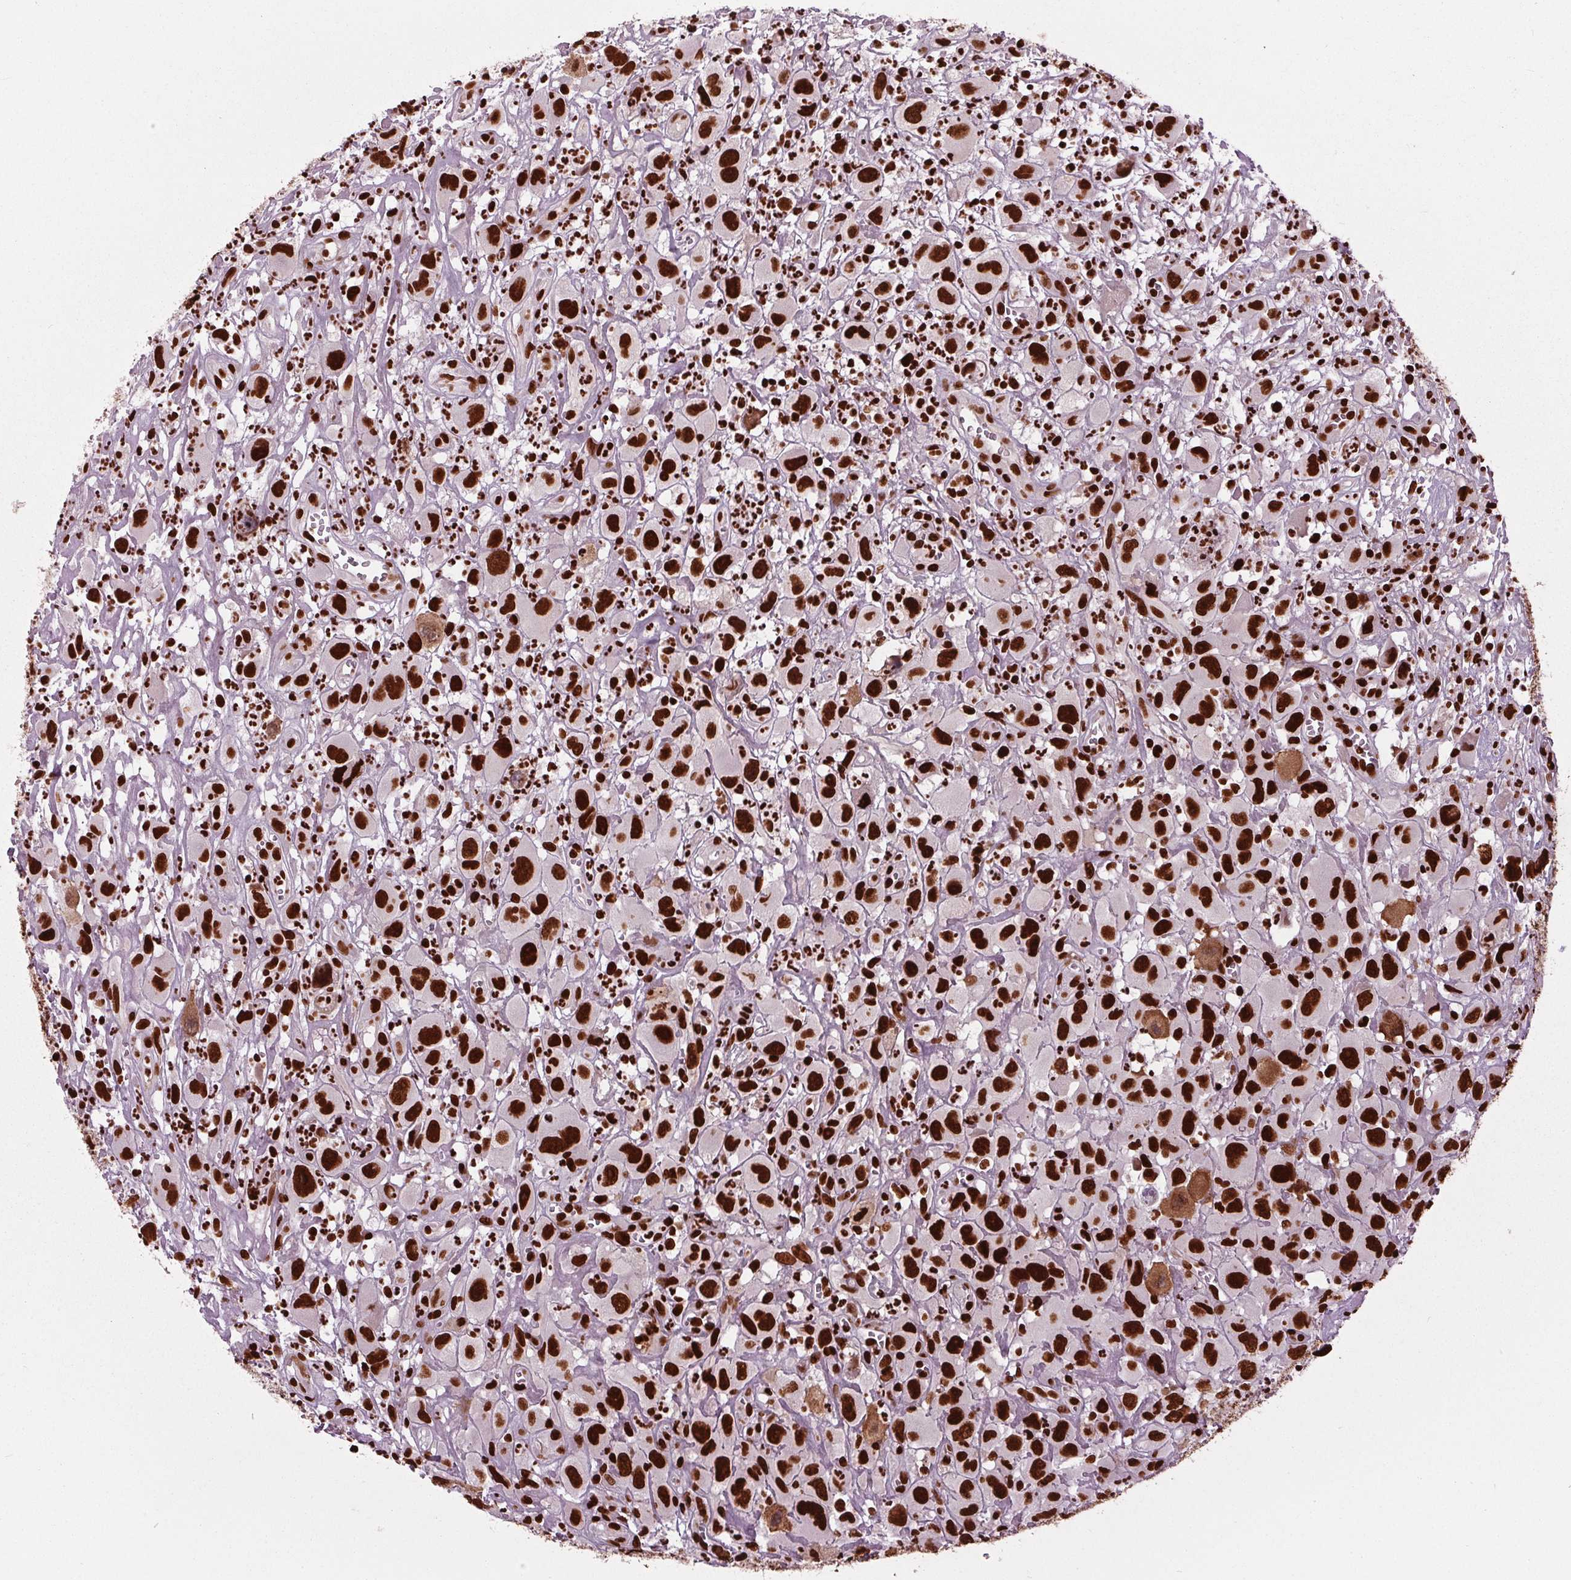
{"staining": {"intensity": "strong", "quantity": ">75%", "location": "nuclear"}, "tissue": "head and neck cancer", "cell_type": "Tumor cells", "image_type": "cancer", "snomed": [{"axis": "morphology", "description": "Squamous cell carcinoma, NOS"}, {"axis": "morphology", "description": "Squamous cell carcinoma, metastatic, NOS"}, {"axis": "topography", "description": "Oral tissue"}, {"axis": "topography", "description": "Head-Neck"}], "caption": "Immunohistochemical staining of head and neck cancer displays strong nuclear protein positivity in about >75% of tumor cells.", "gene": "BRD4", "patient": {"sex": "female", "age": 85}}